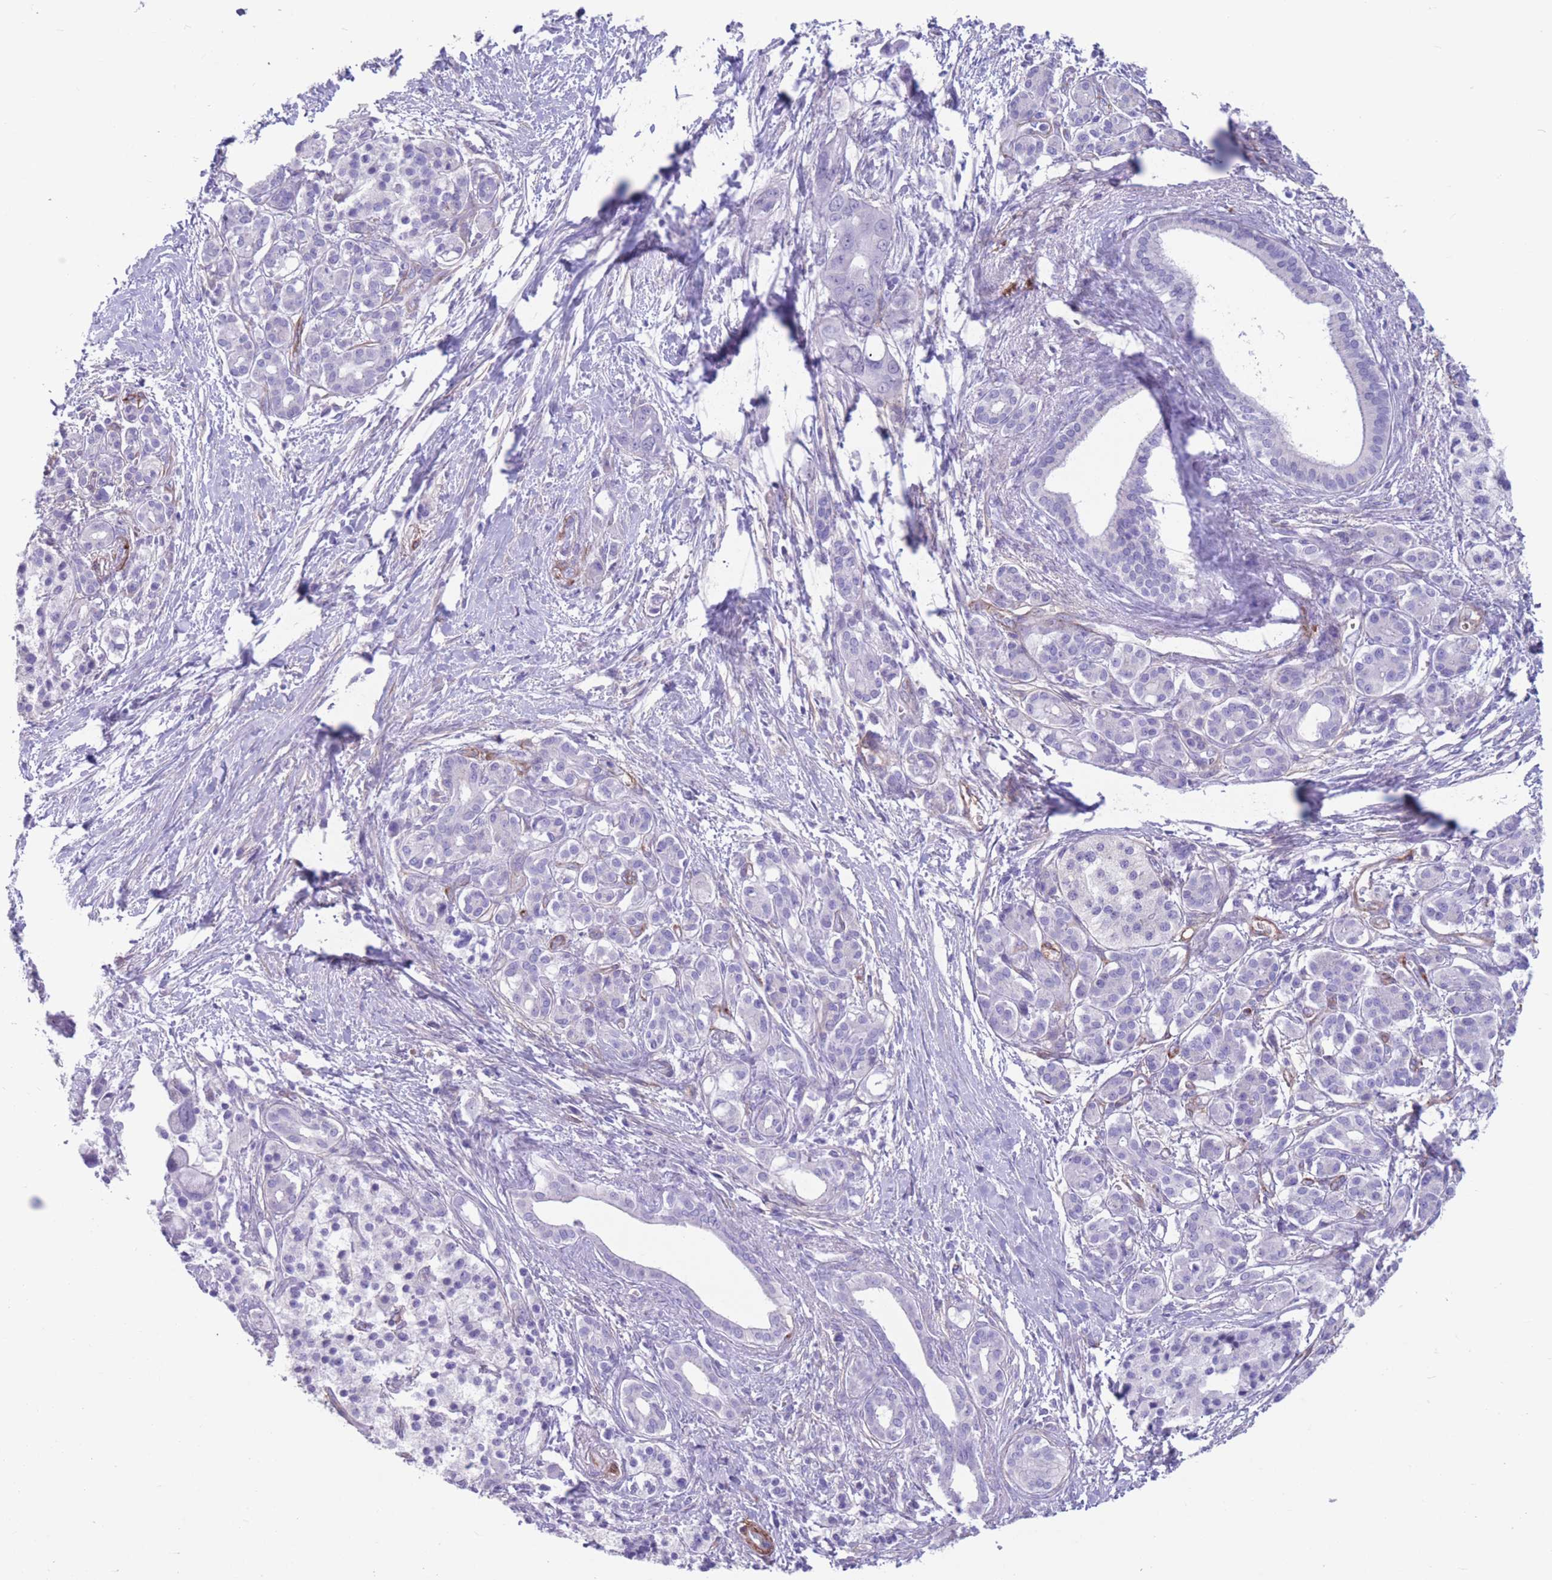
{"staining": {"intensity": "negative", "quantity": "none", "location": "none"}, "tissue": "pancreatic cancer", "cell_type": "Tumor cells", "image_type": "cancer", "snomed": [{"axis": "morphology", "description": "Adenocarcinoma, NOS"}, {"axis": "topography", "description": "Pancreas"}], "caption": "A high-resolution micrograph shows immunohistochemistry (IHC) staining of adenocarcinoma (pancreatic), which shows no significant expression in tumor cells. (DAB (3,3'-diaminobenzidine) IHC visualized using brightfield microscopy, high magnification).", "gene": "DPYD", "patient": {"sex": "male", "age": 68}}